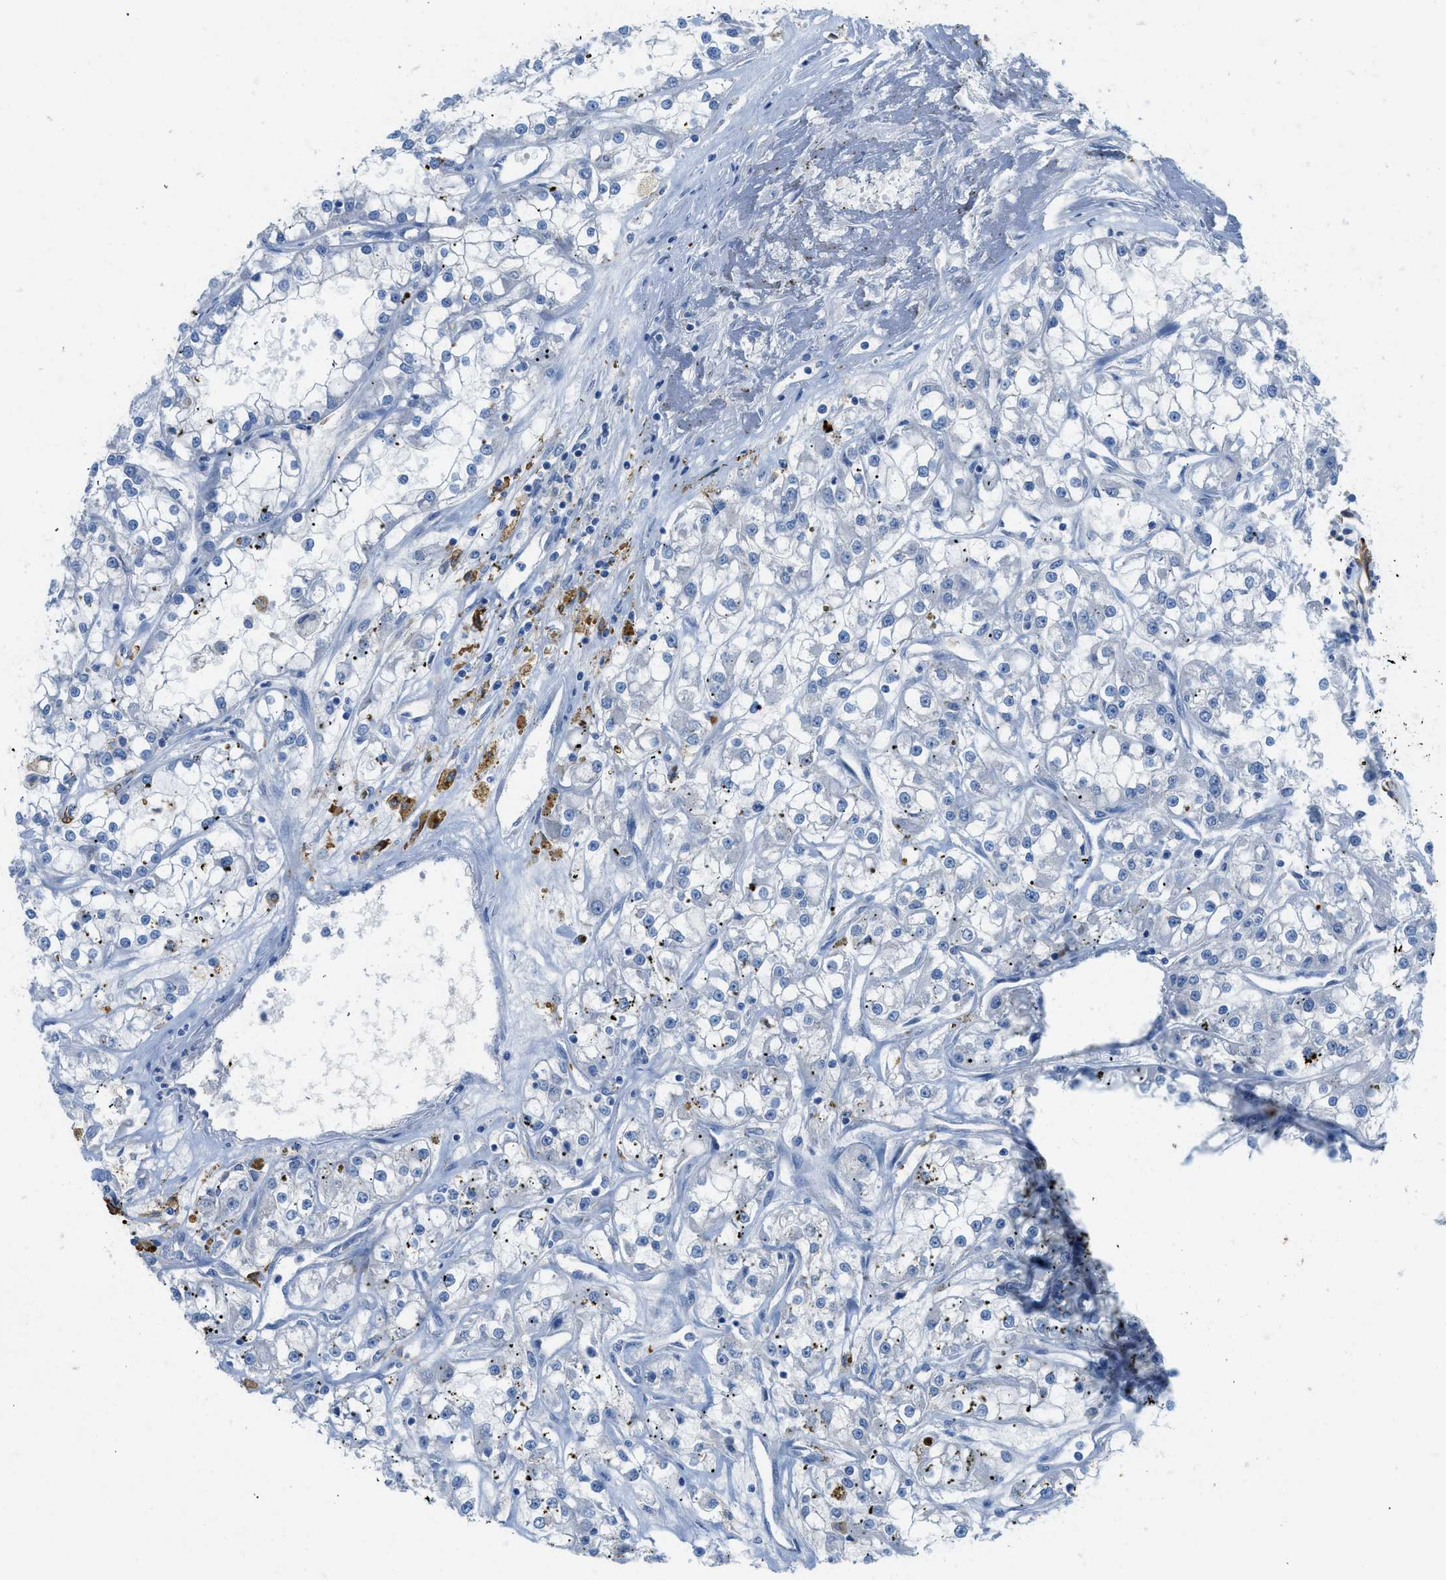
{"staining": {"intensity": "negative", "quantity": "none", "location": "none"}, "tissue": "renal cancer", "cell_type": "Tumor cells", "image_type": "cancer", "snomed": [{"axis": "morphology", "description": "Adenocarcinoma, NOS"}, {"axis": "topography", "description": "Kidney"}], "caption": "A high-resolution photomicrograph shows IHC staining of renal cancer (adenocarcinoma), which demonstrates no significant expression in tumor cells.", "gene": "XCR1", "patient": {"sex": "female", "age": 52}}